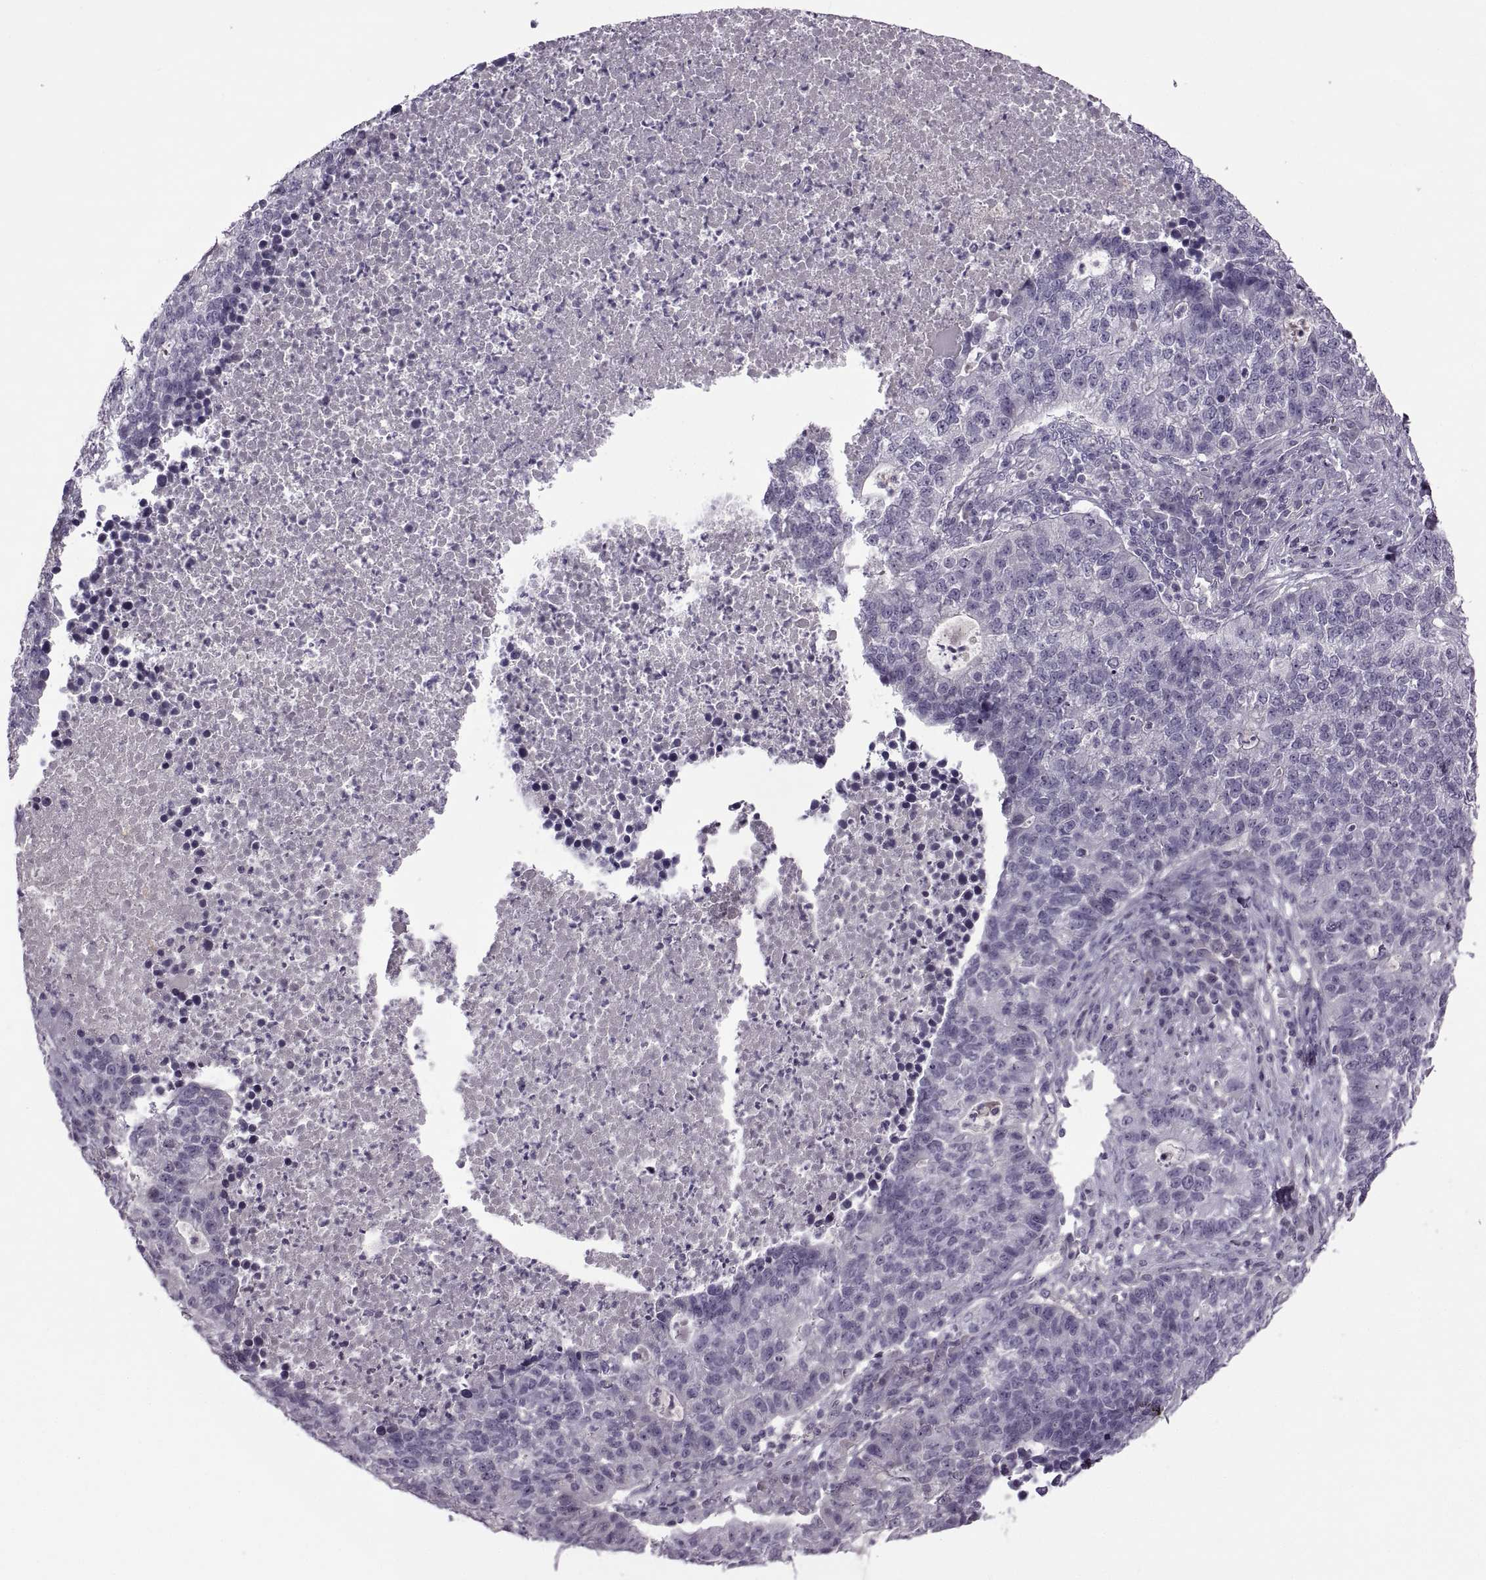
{"staining": {"intensity": "negative", "quantity": "none", "location": "none"}, "tissue": "lung cancer", "cell_type": "Tumor cells", "image_type": "cancer", "snomed": [{"axis": "morphology", "description": "Adenocarcinoma, NOS"}, {"axis": "topography", "description": "Lung"}], "caption": "Immunohistochemical staining of human lung cancer (adenocarcinoma) demonstrates no significant staining in tumor cells.", "gene": "RSPH6A", "patient": {"sex": "male", "age": 57}}